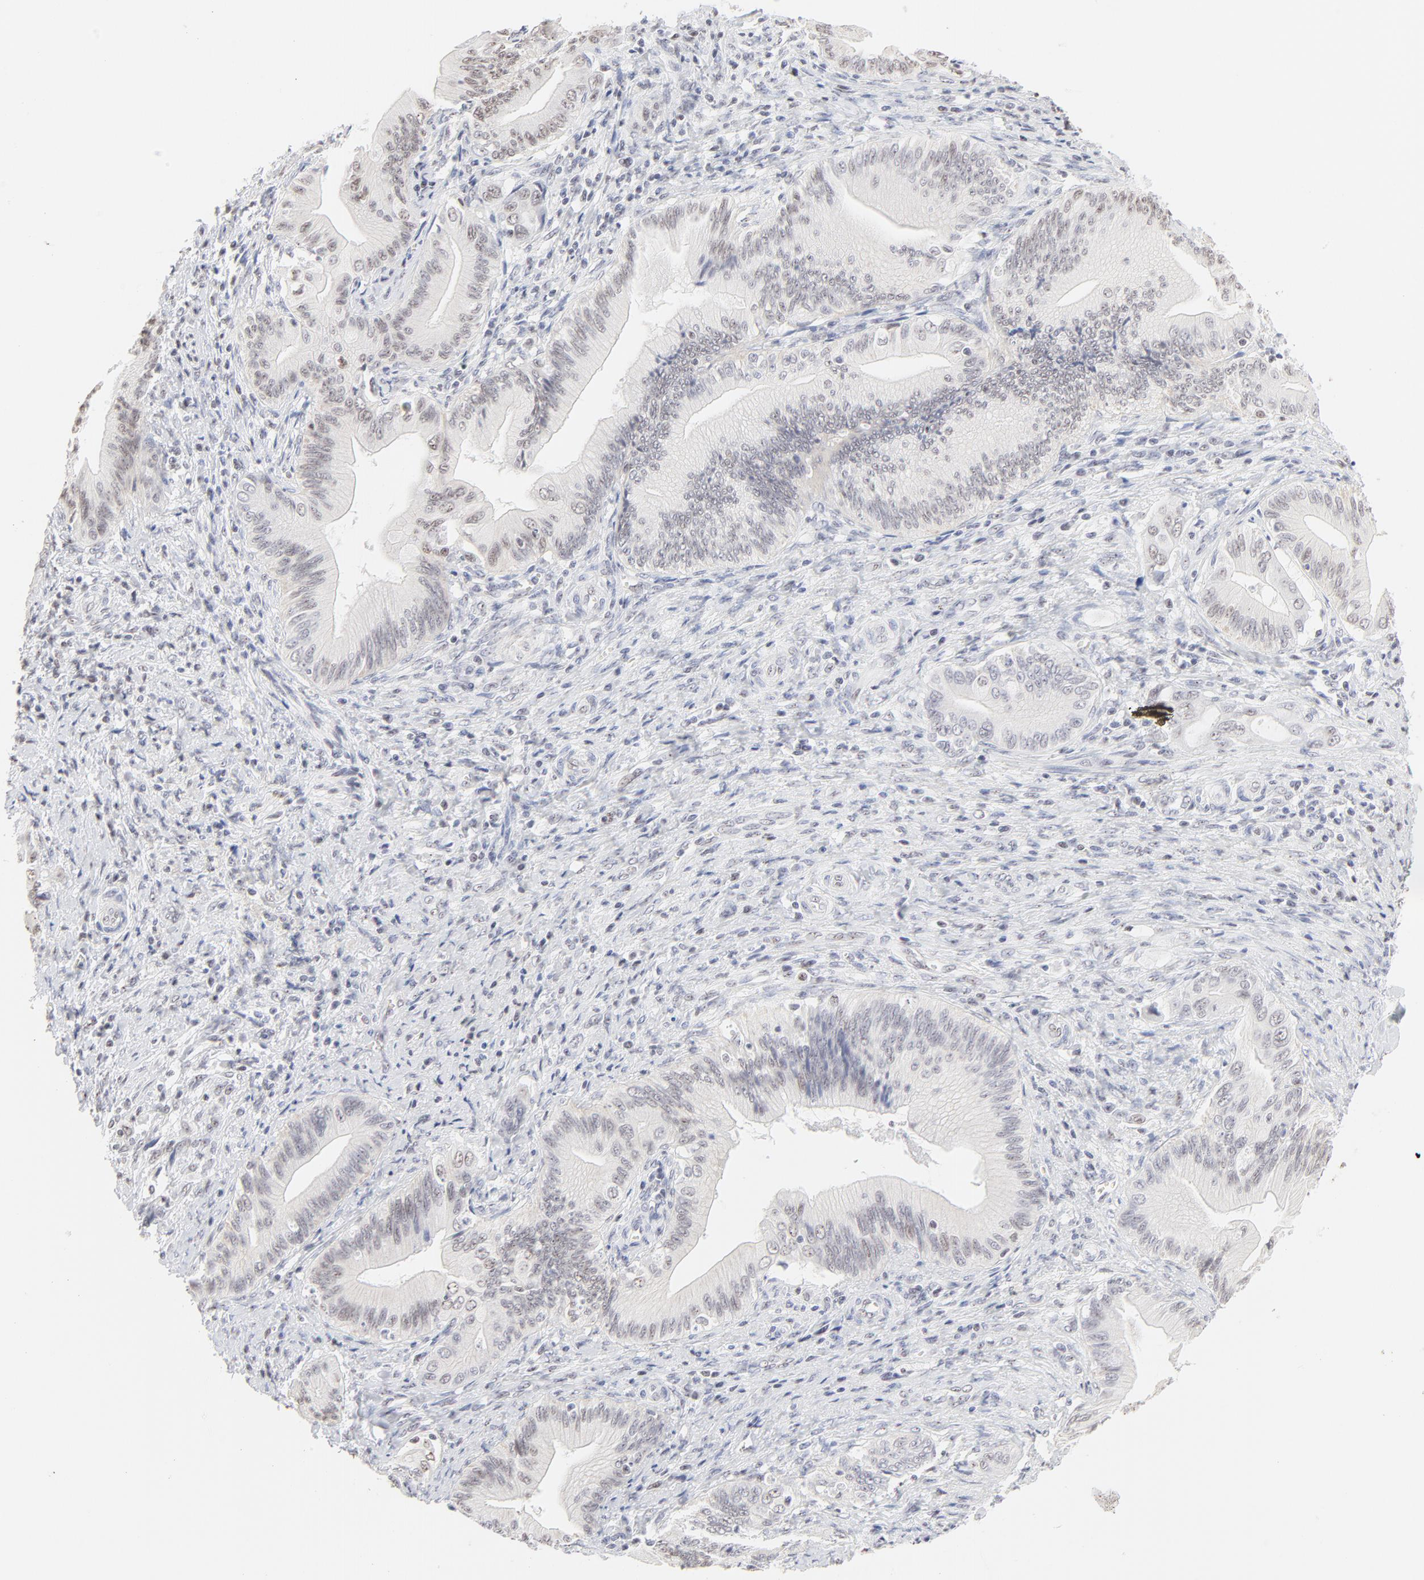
{"staining": {"intensity": "negative", "quantity": "none", "location": "none"}, "tissue": "liver cancer", "cell_type": "Tumor cells", "image_type": "cancer", "snomed": [{"axis": "morphology", "description": "Cholangiocarcinoma"}, {"axis": "topography", "description": "Liver"}], "caption": "Immunohistochemistry (IHC) image of human liver cancer stained for a protein (brown), which reveals no expression in tumor cells.", "gene": "NFIL3", "patient": {"sex": "male", "age": 58}}